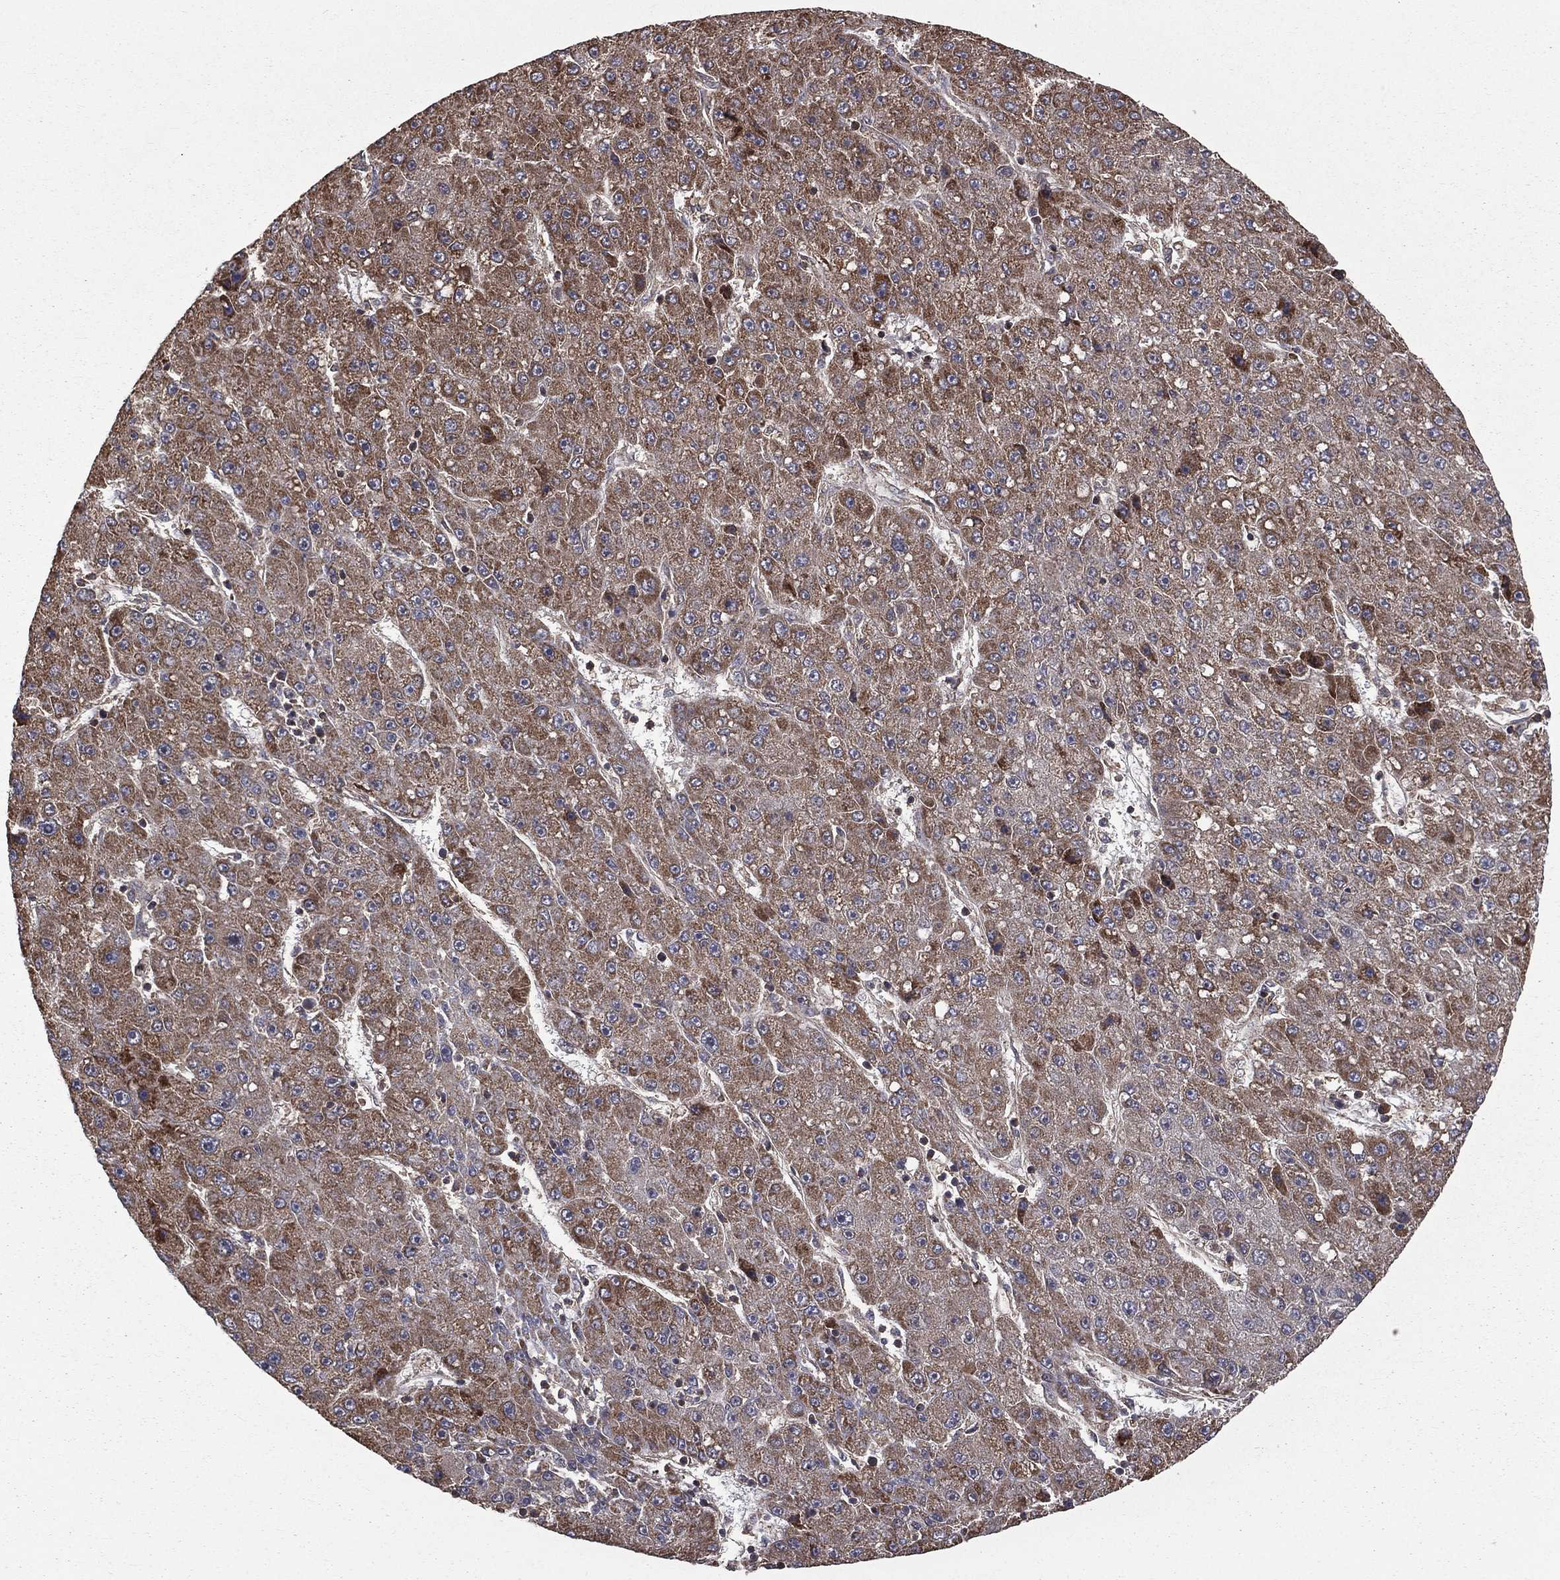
{"staining": {"intensity": "moderate", "quantity": ">75%", "location": "cytoplasmic/membranous"}, "tissue": "liver cancer", "cell_type": "Tumor cells", "image_type": "cancer", "snomed": [{"axis": "morphology", "description": "Carcinoma, Hepatocellular, NOS"}, {"axis": "topography", "description": "Liver"}], "caption": "Protein staining demonstrates moderate cytoplasmic/membranous staining in about >75% of tumor cells in liver cancer. (brown staining indicates protein expression, while blue staining denotes nuclei).", "gene": "OLFML1", "patient": {"sex": "male", "age": 67}}